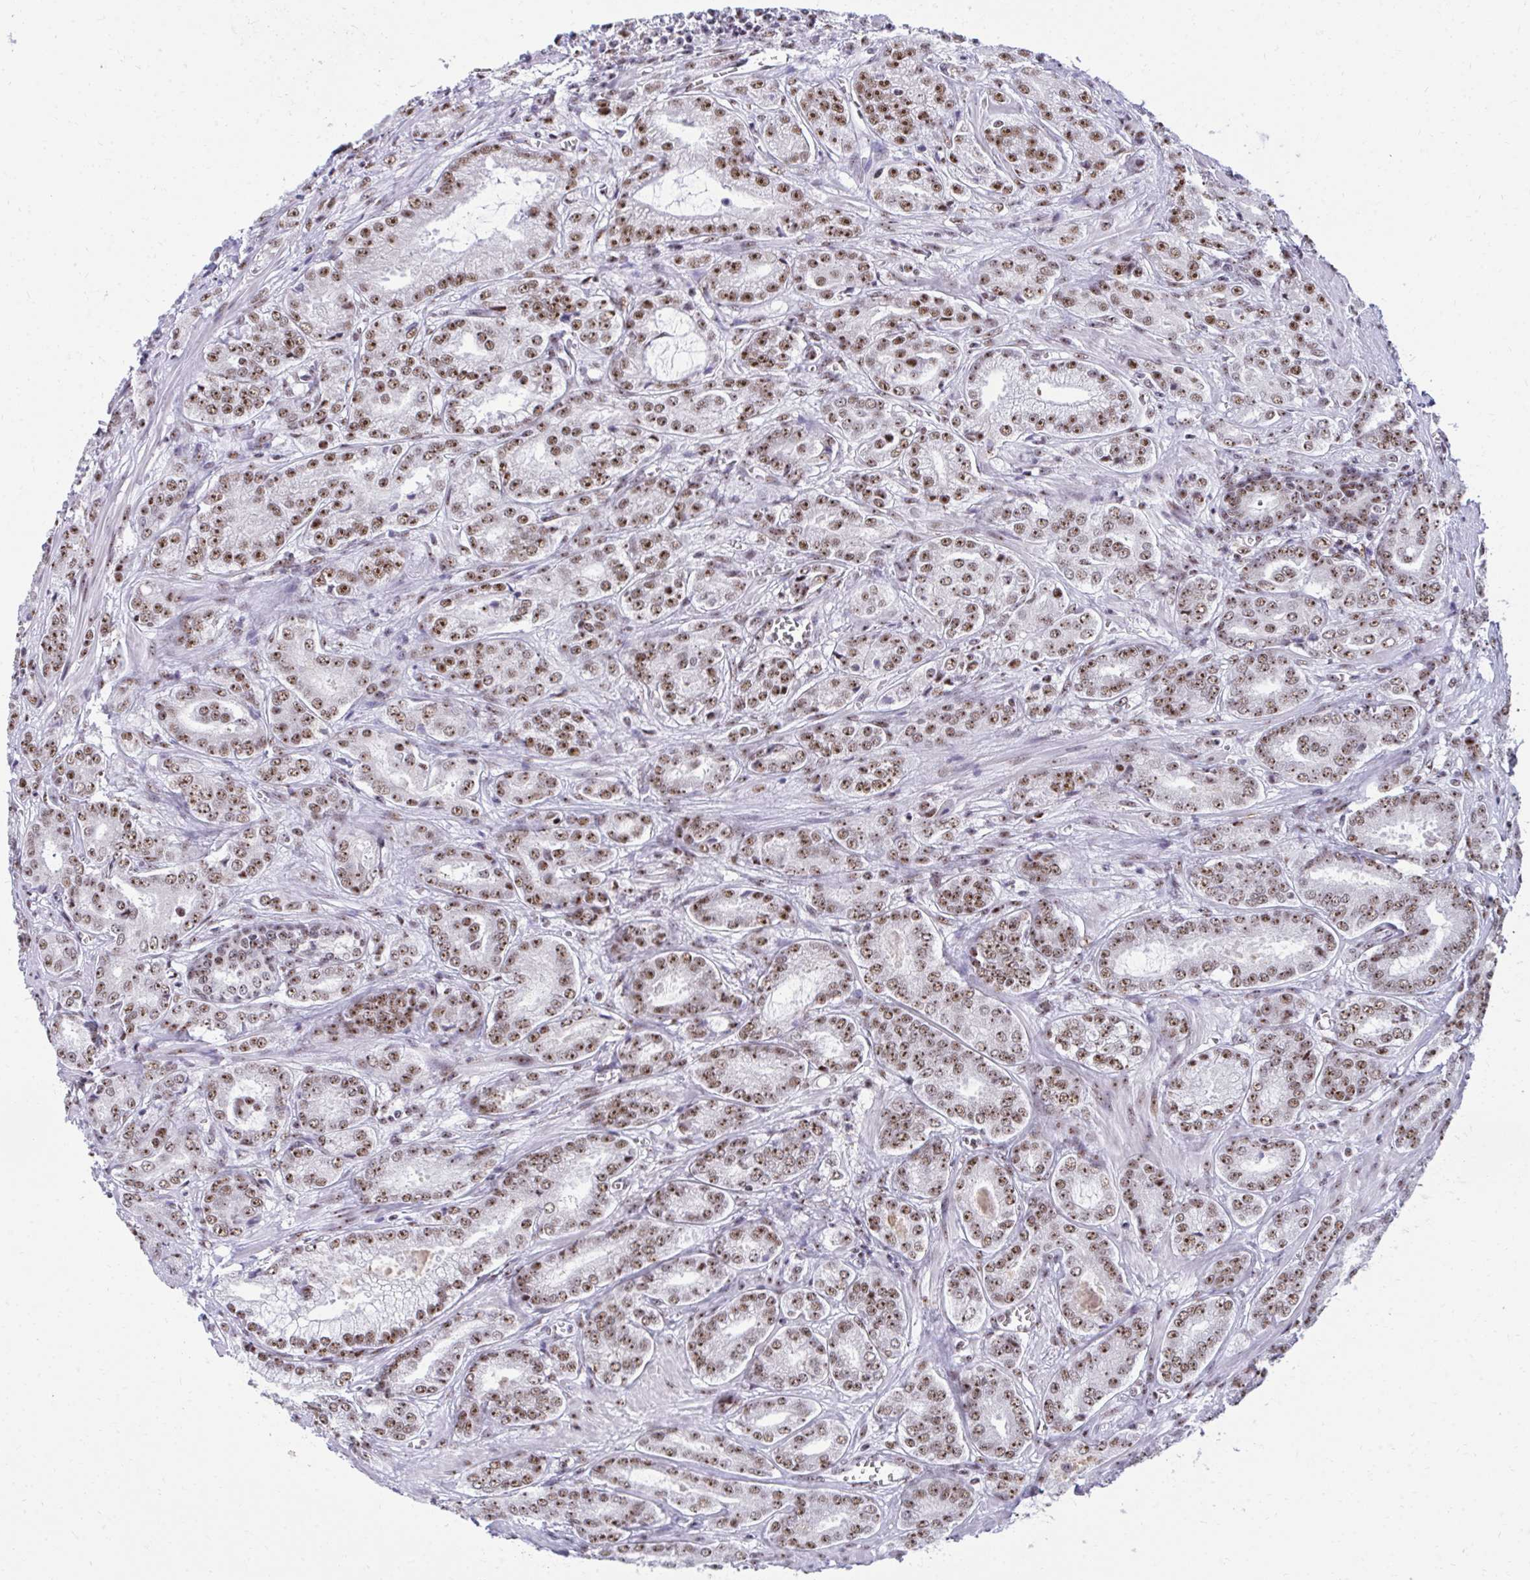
{"staining": {"intensity": "strong", "quantity": ">75%", "location": "nuclear"}, "tissue": "prostate cancer", "cell_type": "Tumor cells", "image_type": "cancer", "snomed": [{"axis": "morphology", "description": "Adenocarcinoma, High grade"}, {"axis": "topography", "description": "Prostate"}], "caption": "Brown immunohistochemical staining in human prostate cancer (adenocarcinoma (high-grade)) exhibits strong nuclear staining in about >75% of tumor cells. (DAB IHC with brightfield microscopy, high magnification).", "gene": "PELP1", "patient": {"sex": "male", "age": 64}}